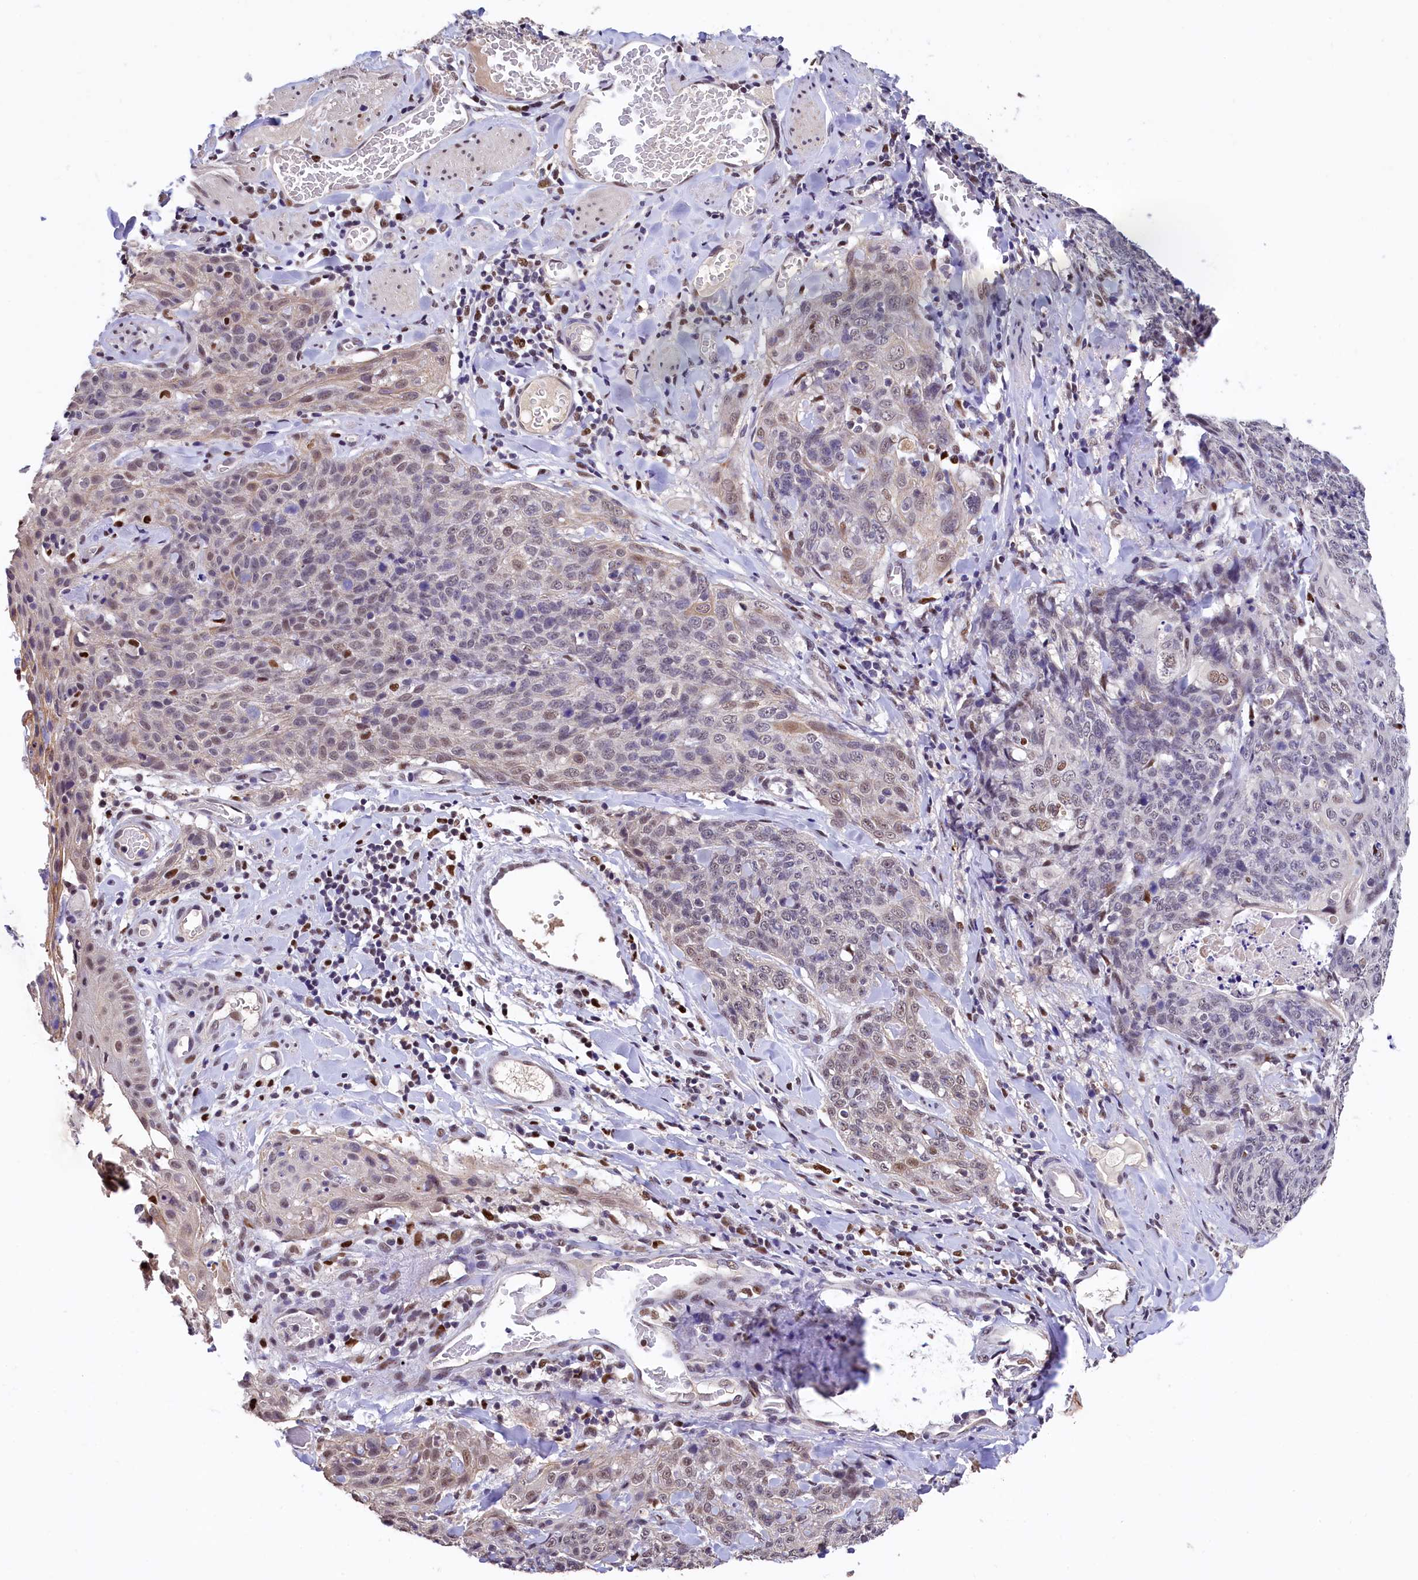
{"staining": {"intensity": "weak", "quantity": "<25%", "location": "nuclear"}, "tissue": "skin cancer", "cell_type": "Tumor cells", "image_type": "cancer", "snomed": [{"axis": "morphology", "description": "Squamous cell carcinoma, NOS"}, {"axis": "topography", "description": "Skin"}, {"axis": "topography", "description": "Vulva"}], "caption": "There is no significant expression in tumor cells of skin cancer. Nuclei are stained in blue.", "gene": "HECTD4", "patient": {"sex": "female", "age": 85}}